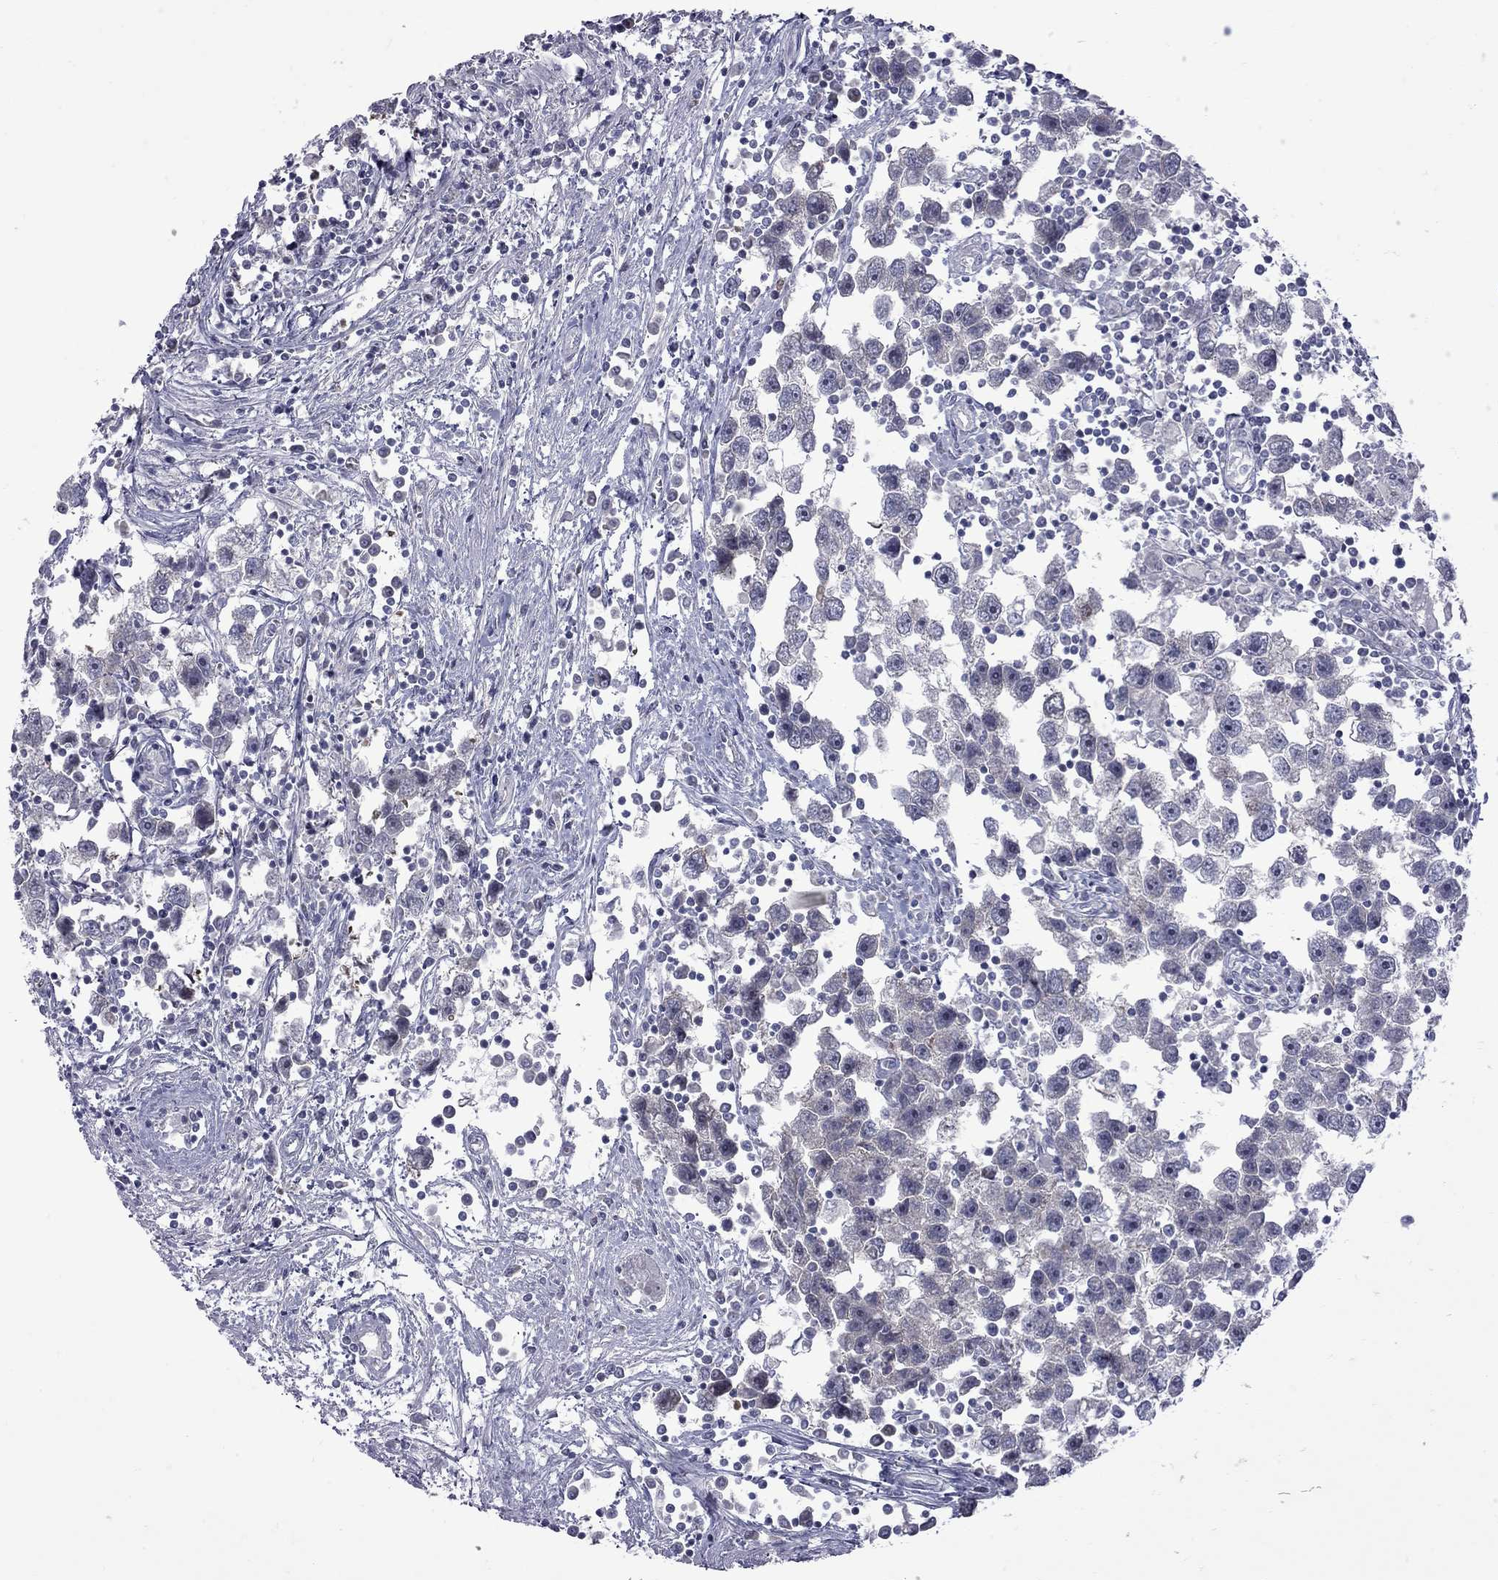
{"staining": {"intensity": "negative", "quantity": "none", "location": "none"}, "tissue": "testis cancer", "cell_type": "Tumor cells", "image_type": "cancer", "snomed": [{"axis": "morphology", "description": "Seminoma, NOS"}, {"axis": "topography", "description": "Testis"}], "caption": "This is an IHC micrograph of human testis cancer (seminoma). There is no staining in tumor cells.", "gene": "NRARP", "patient": {"sex": "male", "age": 30}}